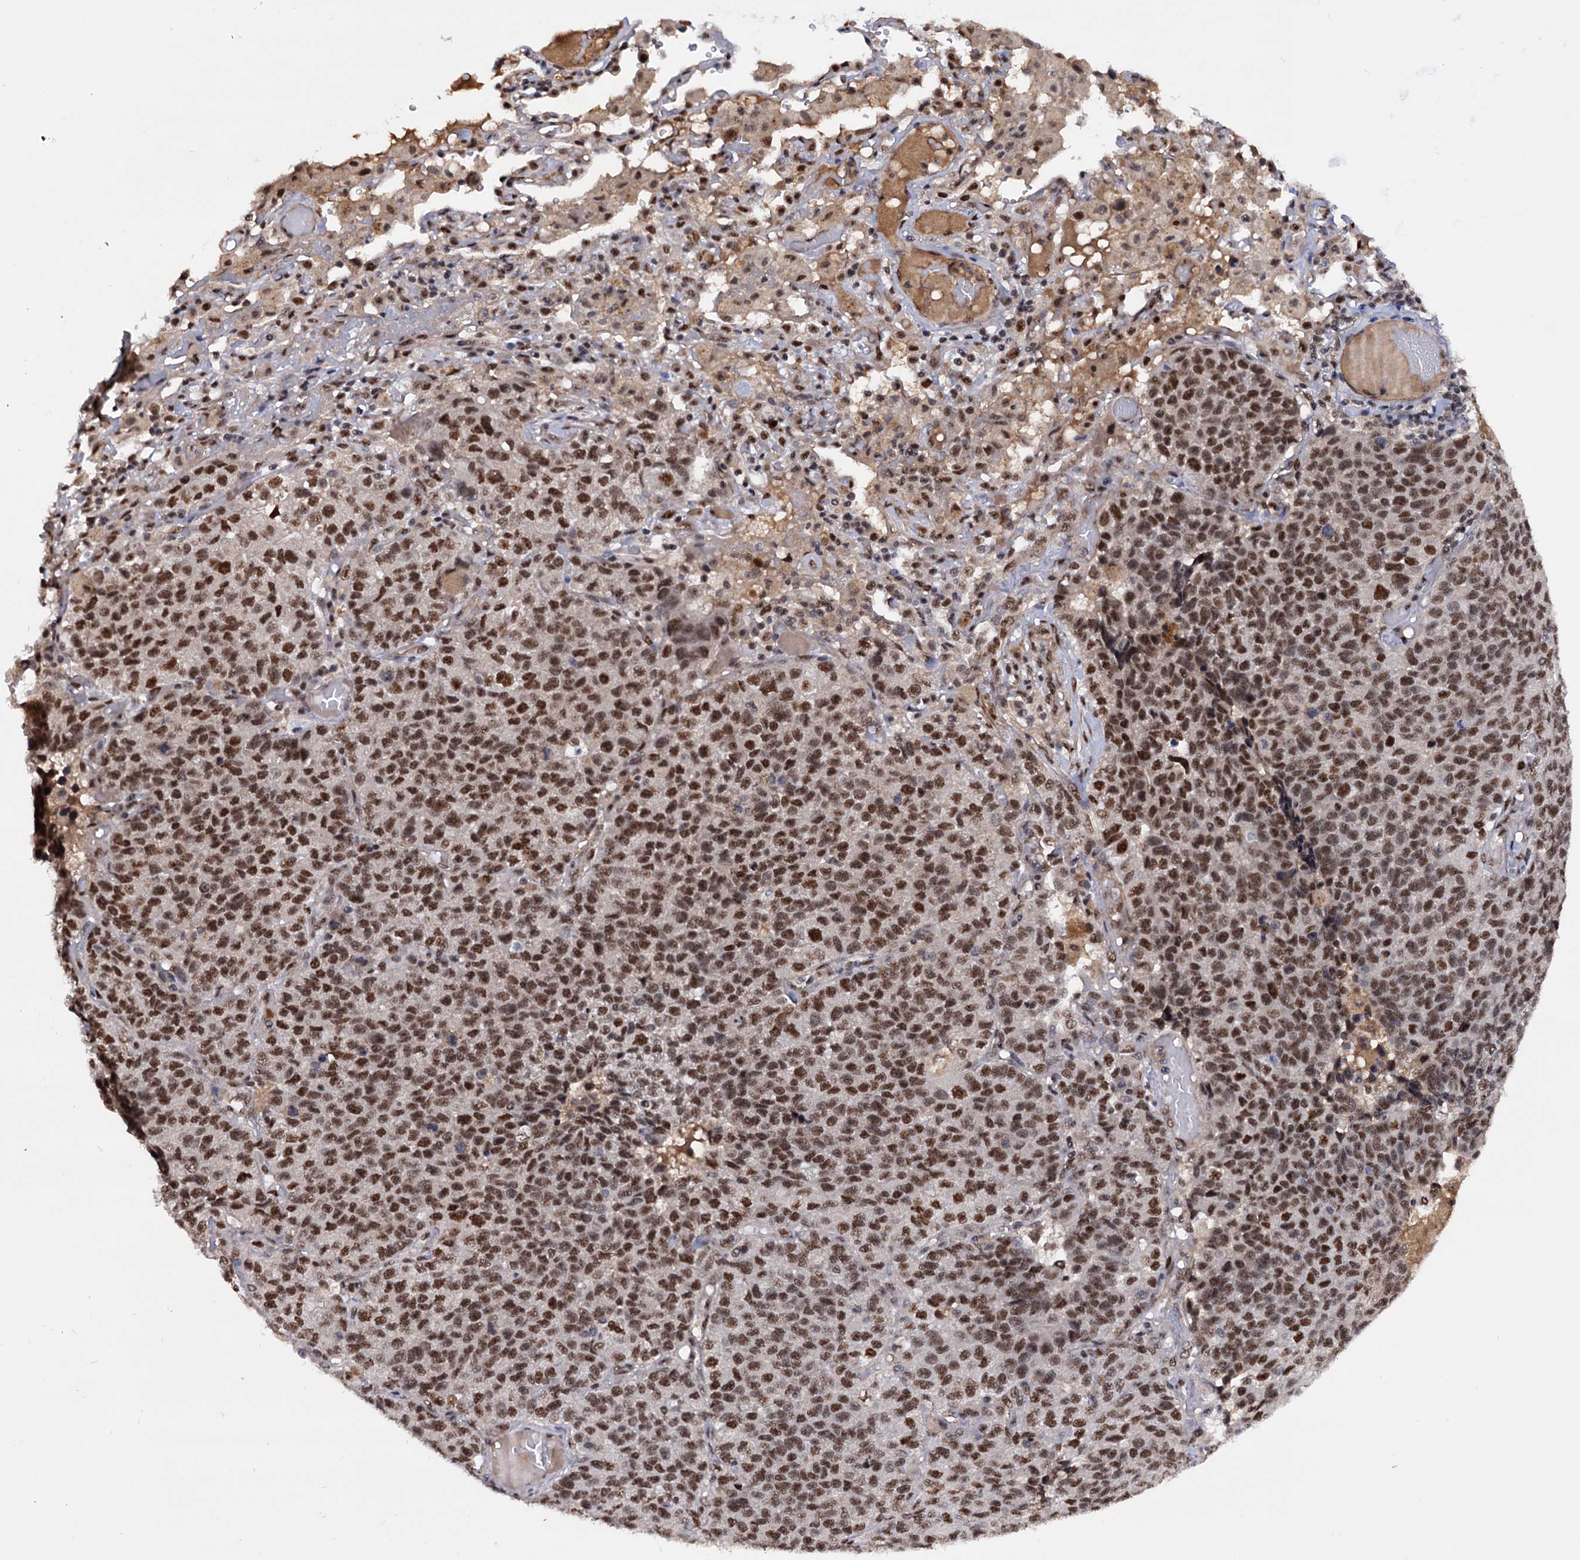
{"staining": {"intensity": "strong", "quantity": ">75%", "location": "nuclear"}, "tissue": "lung cancer", "cell_type": "Tumor cells", "image_type": "cancer", "snomed": [{"axis": "morphology", "description": "Adenocarcinoma, NOS"}, {"axis": "topography", "description": "Lung"}], "caption": "The micrograph shows a brown stain indicating the presence of a protein in the nuclear of tumor cells in adenocarcinoma (lung).", "gene": "TBC1D12", "patient": {"sex": "male", "age": 49}}